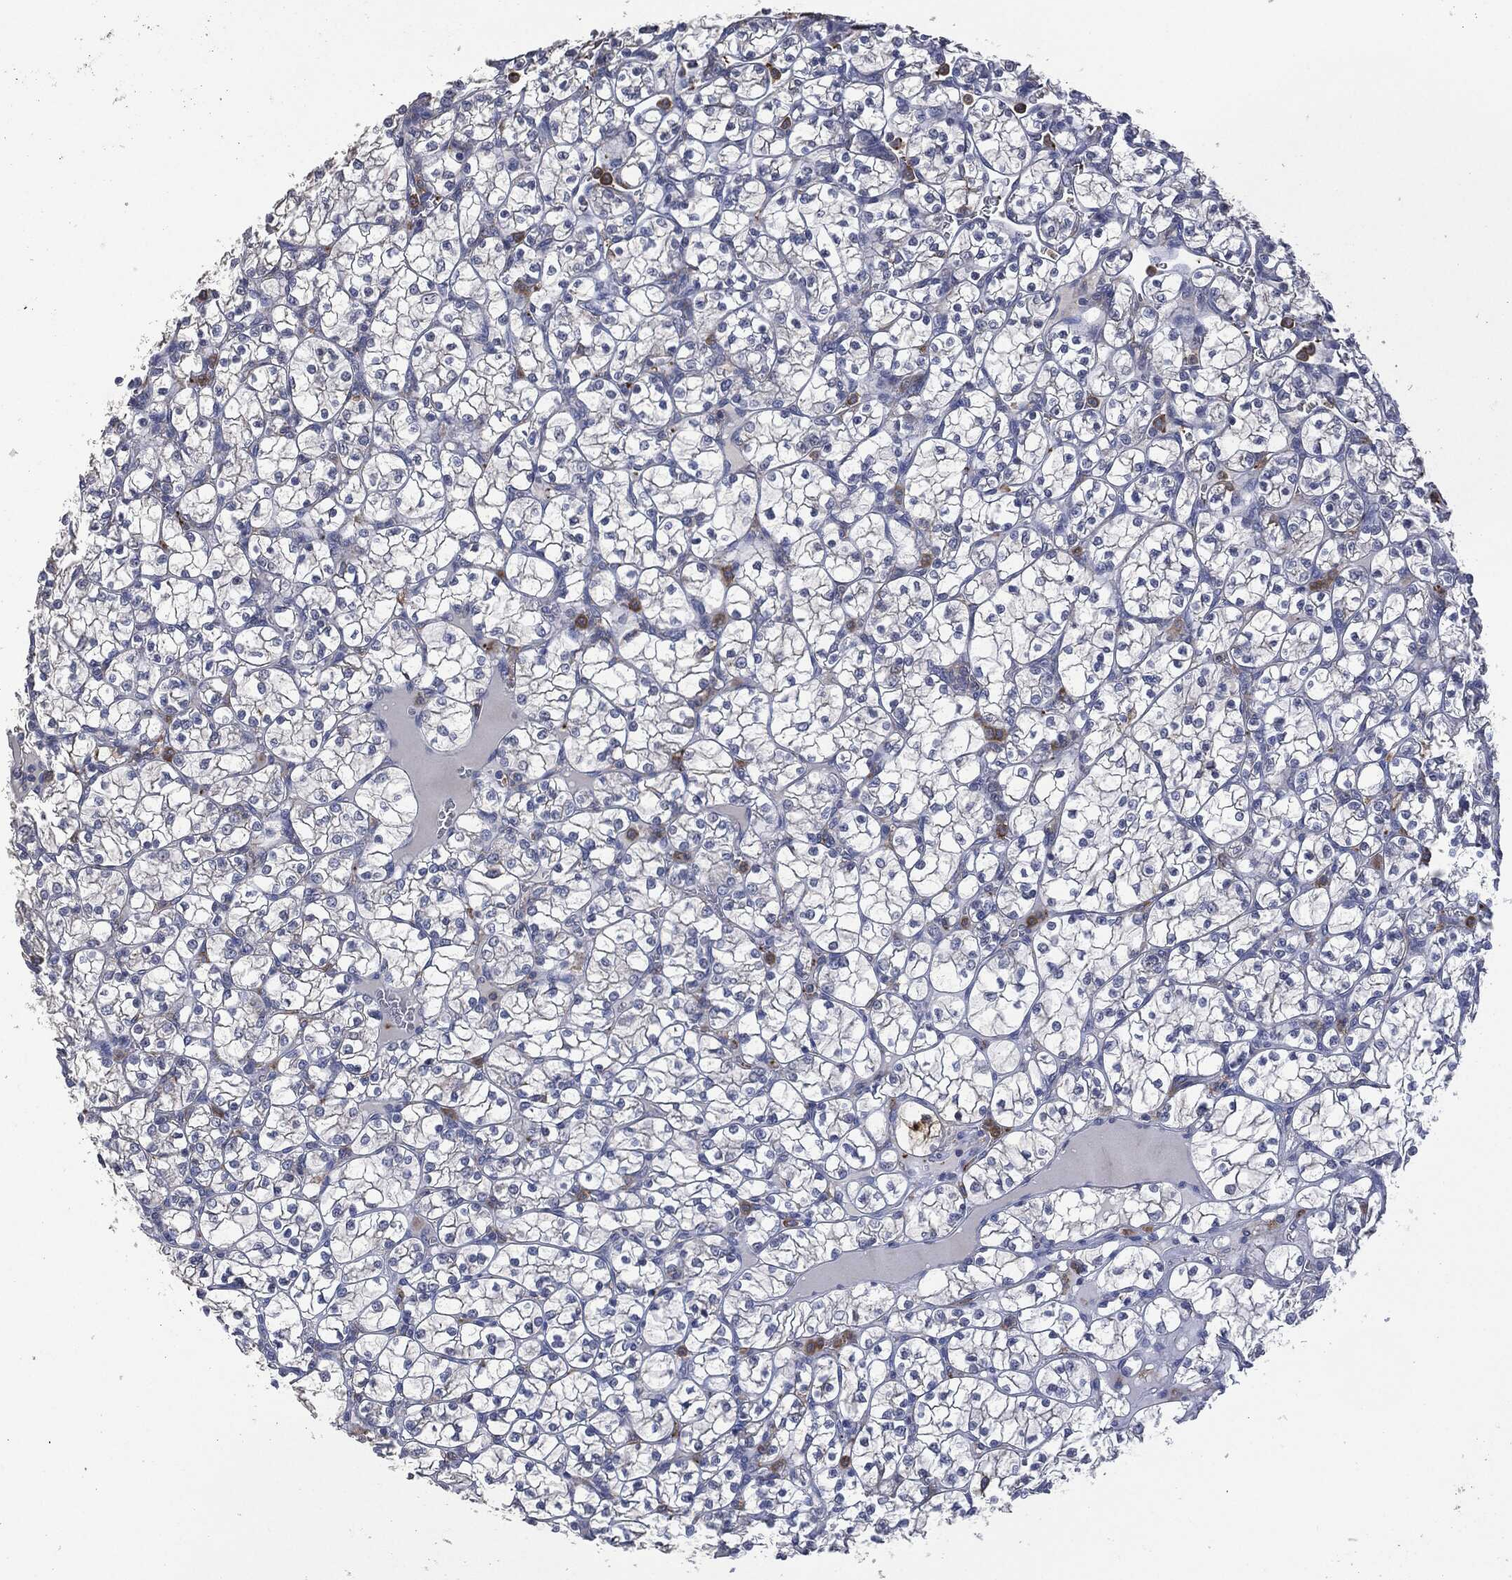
{"staining": {"intensity": "negative", "quantity": "none", "location": "none"}, "tissue": "renal cancer", "cell_type": "Tumor cells", "image_type": "cancer", "snomed": [{"axis": "morphology", "description": "Adenocarcinoma, NOS"}, {"axis": "topography", "description": "Kidney"}], "caption": "DAB (3,3'-diaminobenzidine) immunohistochemical staining of adenocarcinoma (renal) displays no significant expression in tumor cells.", "gene": "CD33", "patient": {"sex": "female", "age": 89}}